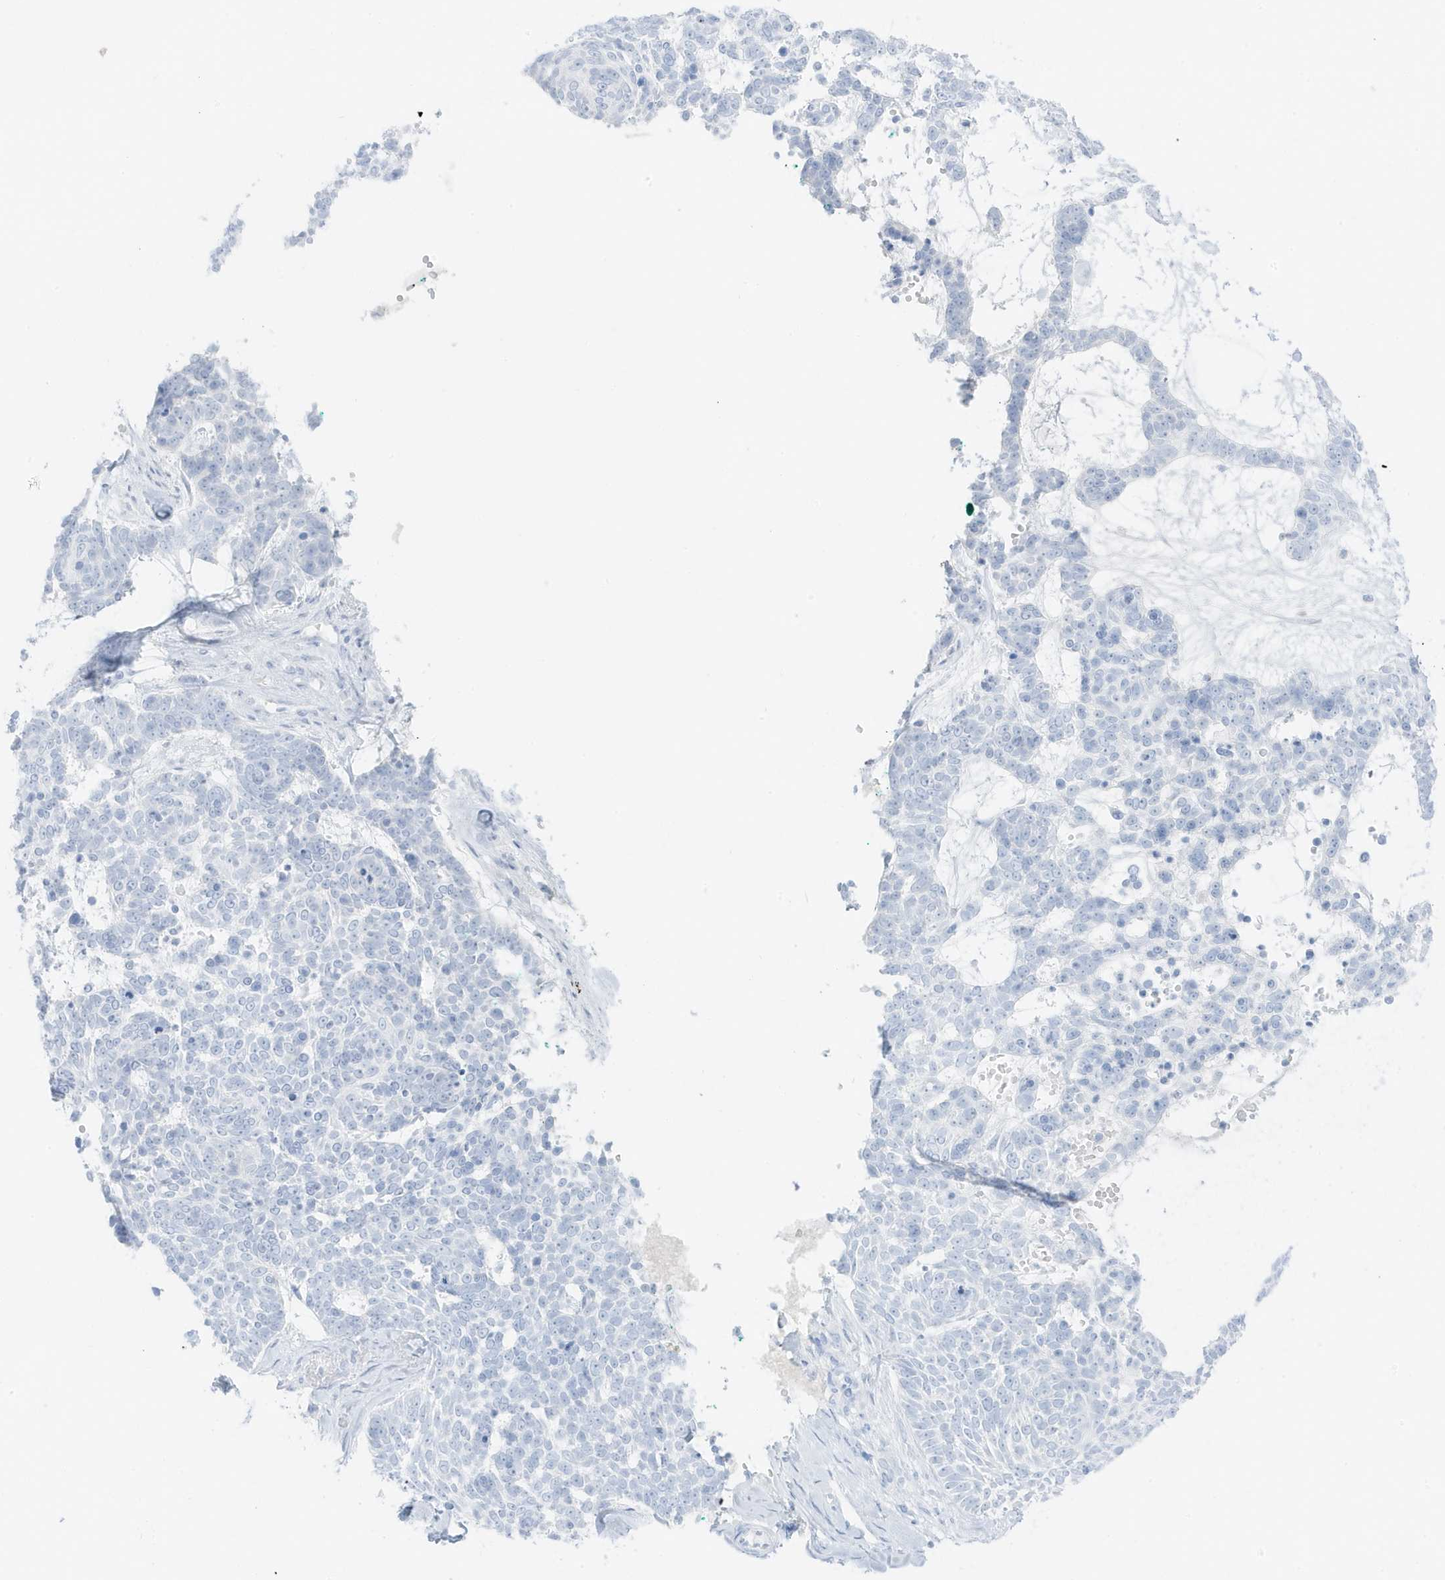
{"staining": {"intensity": "negative", "quantity": "none", "location": "none"}, "tissue": "skin cancer", "cell_type": "Tumor cells", "image_type": "cancer", "snomed": [{"axis": "morphology", "description": "Basal cell carcinoma"}, {"axis": "topography", "description": "Skin"}], "caption": "Skin cancer (basal cell carcinoma) was stained to show a protein in brown. There is no significant staining in tumor cells.", "gene": "SLC22A13", "patient": {"sex": "female", "age": 81}}